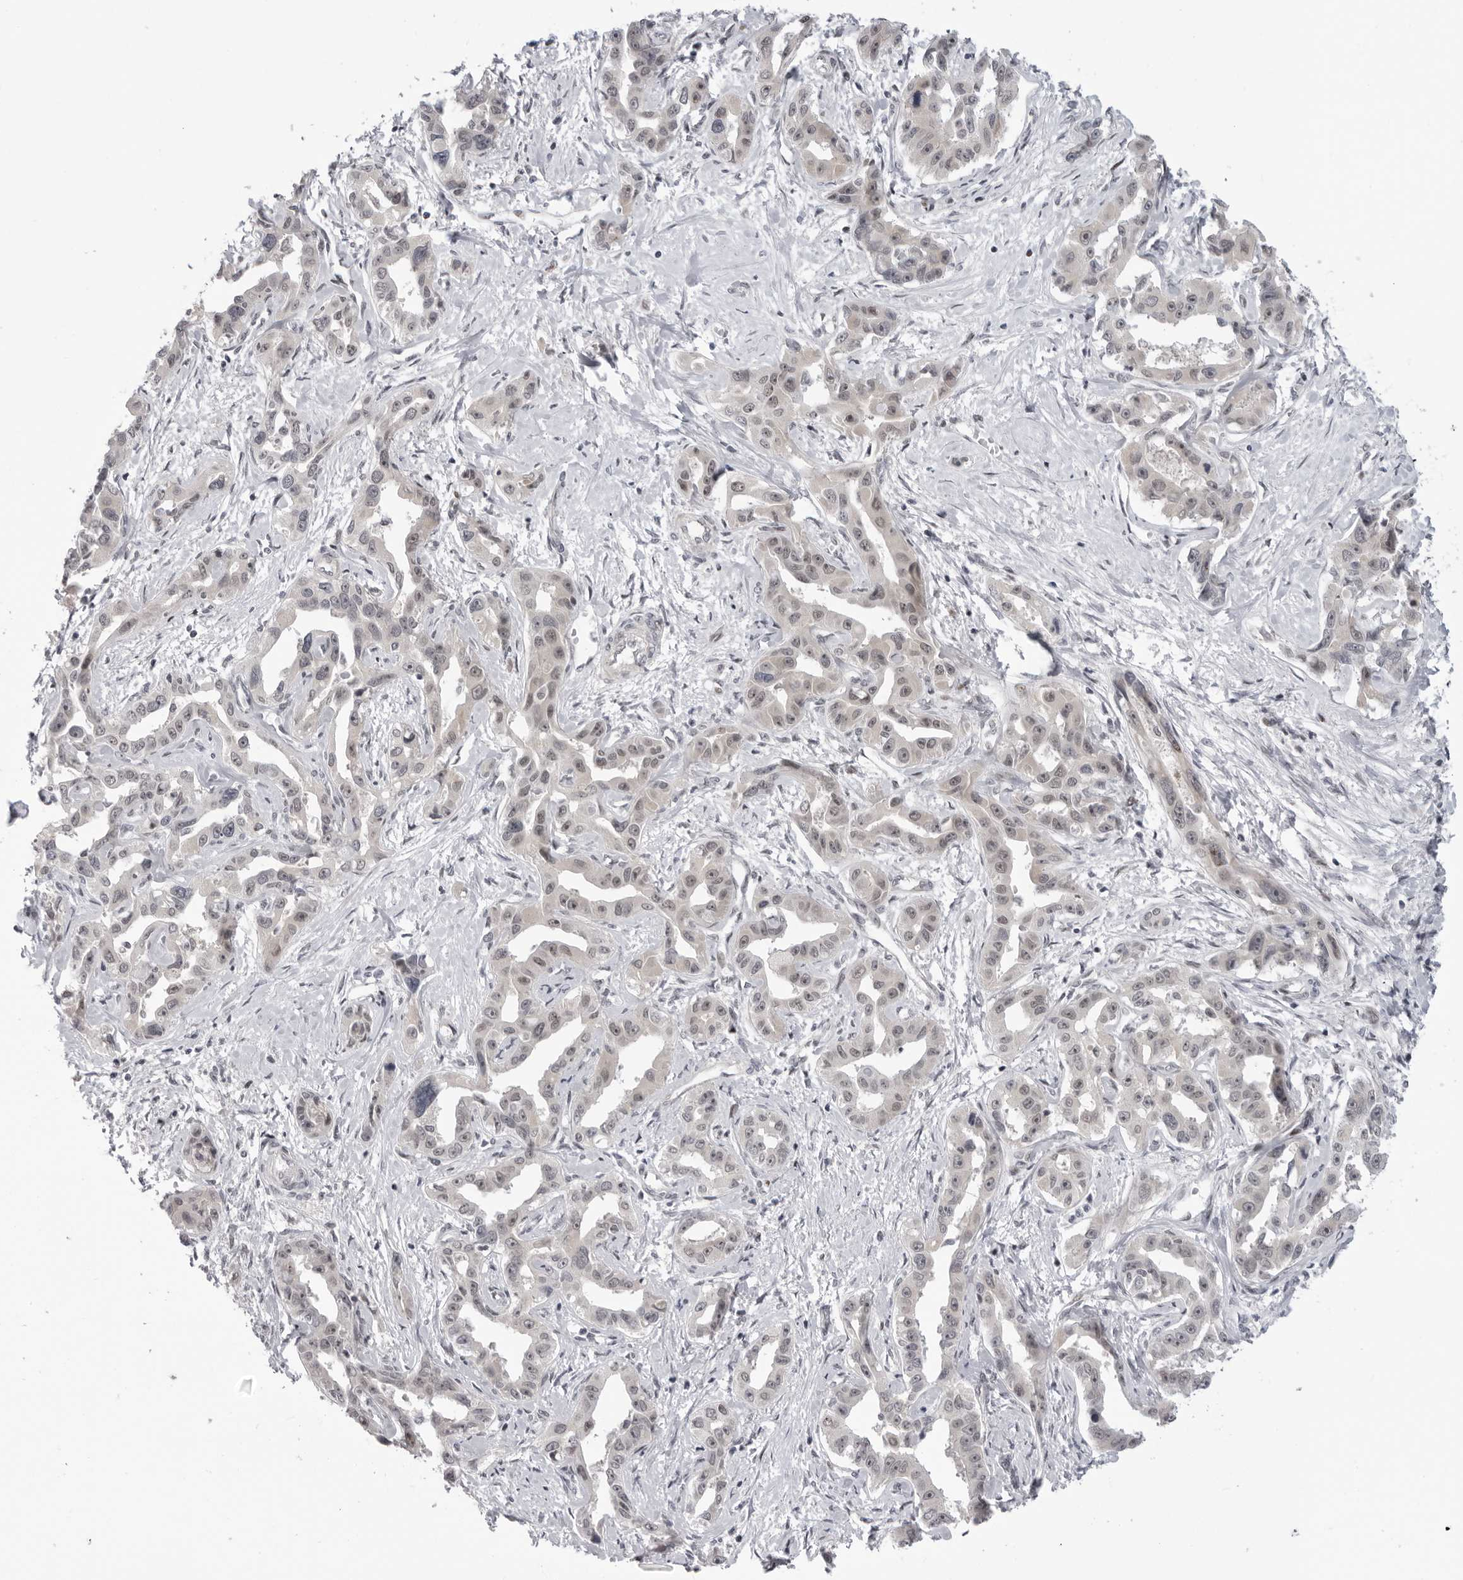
{"staining": {"intensity": "weak", "quantity": "<25%", "location": "nuclear"}, "tissue": "liver cancer", "cell_type": "Tumor cells", "image_type": "cancer", "snomed": [{"axis": "morphology", "description": "Cholangiocarcinoma"}, {"axis": "topography", "description": "Liver"}], "caption": "A micrograph of cholangiocarcinoma (liver) stained for a protein demonstrates no brown staining in tumor cells.", "gene": "ALPK2", "patient": {"sex": "male", "age": 59}}